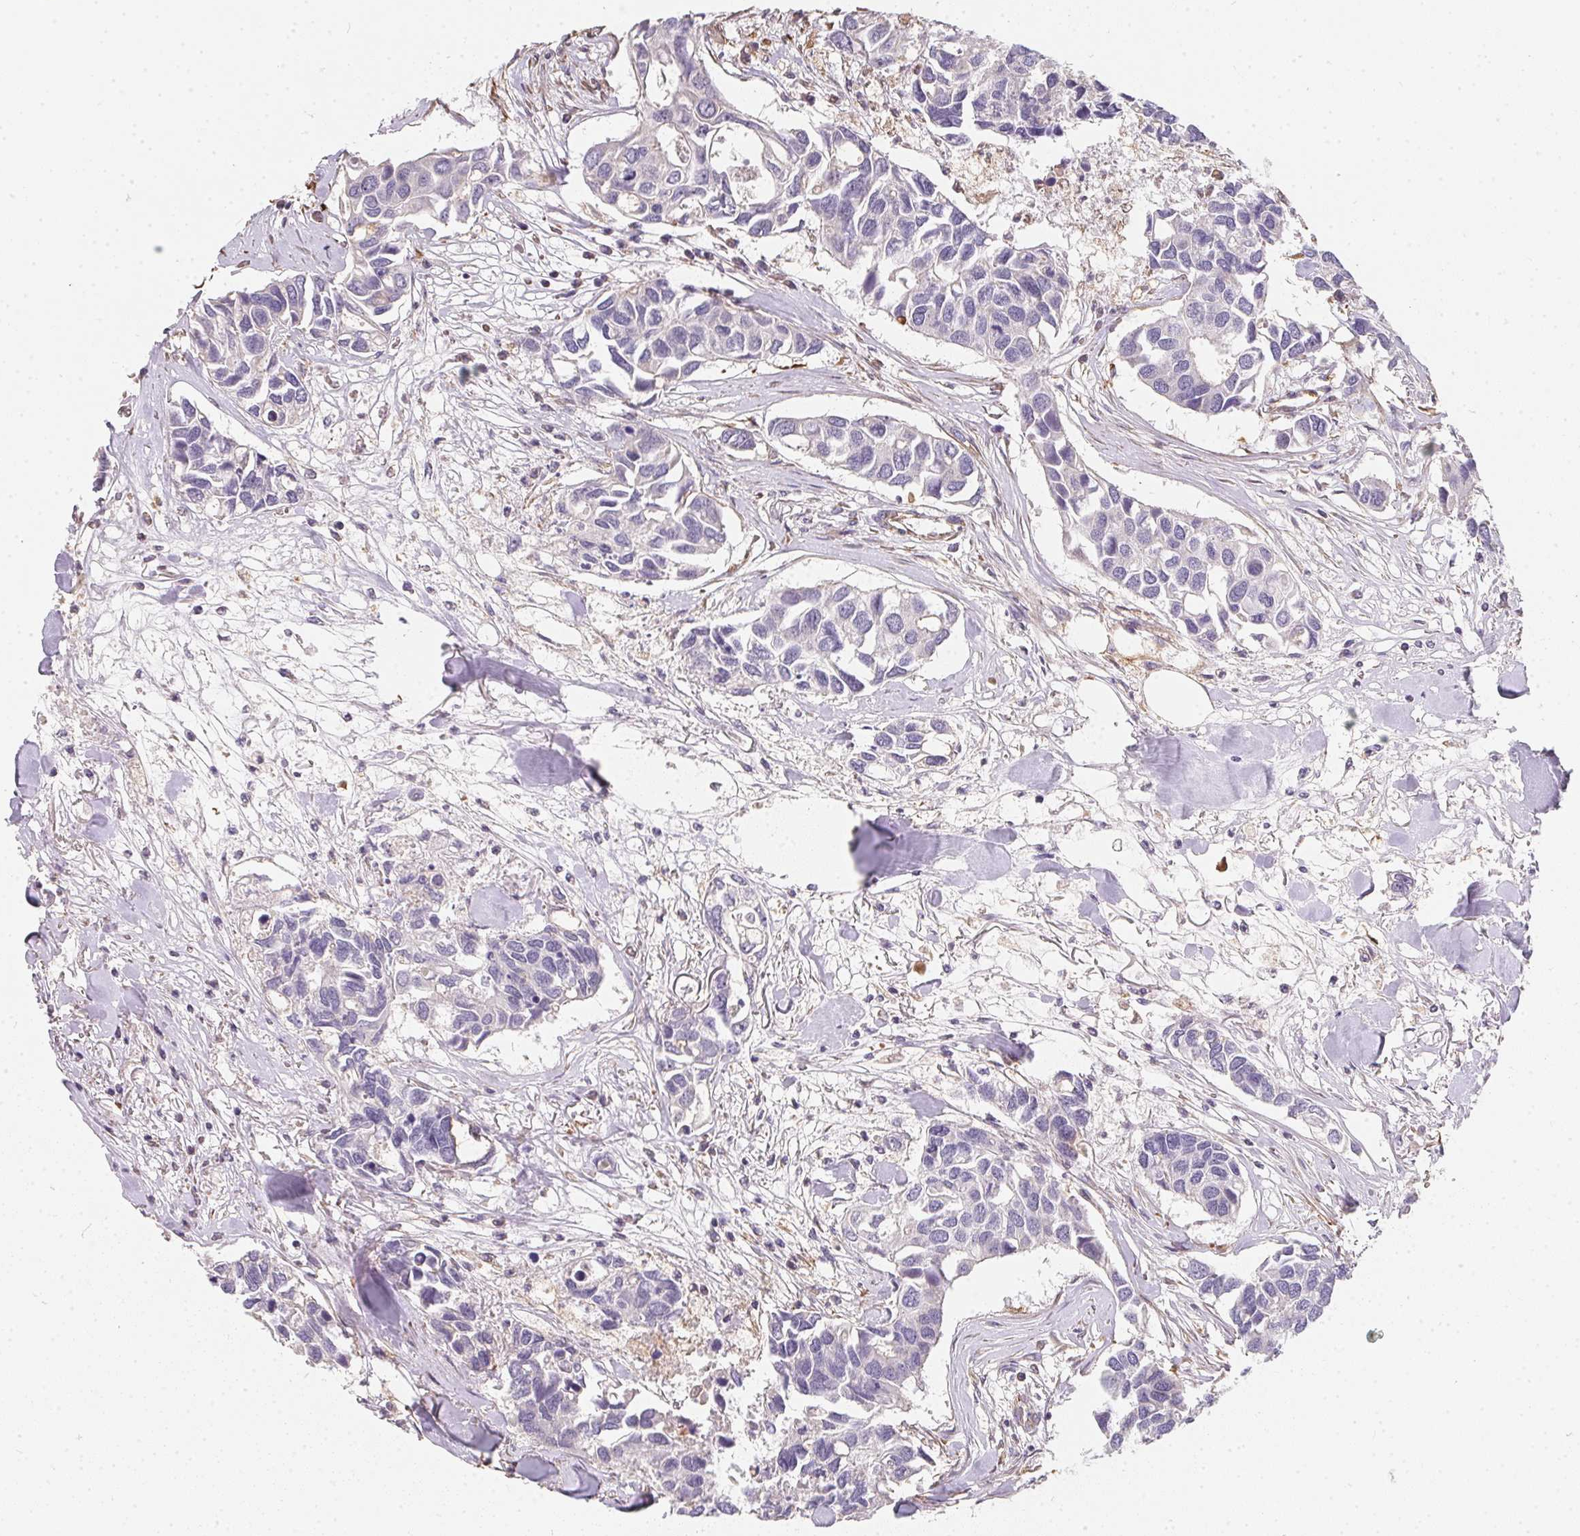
{"staining": {"intensity": "negative", "quantity": "none", "location": "none"}, "tissue": "breast cancer", "cell_type": "Tumor cells", "image_type": "cancer", "snomed": [{"axis": "morphology", "description": "Duct carcinoma"}, {"axis": "topography", "description": "Breast"}], "caption": "DAB (3,3'-diaminobenzidine) immunohistochemical staining of human breast cancer displays no significant staining in tumor cells.", "gene": "TBKBP1", "patient": {"sex": "female", "age": 83}}